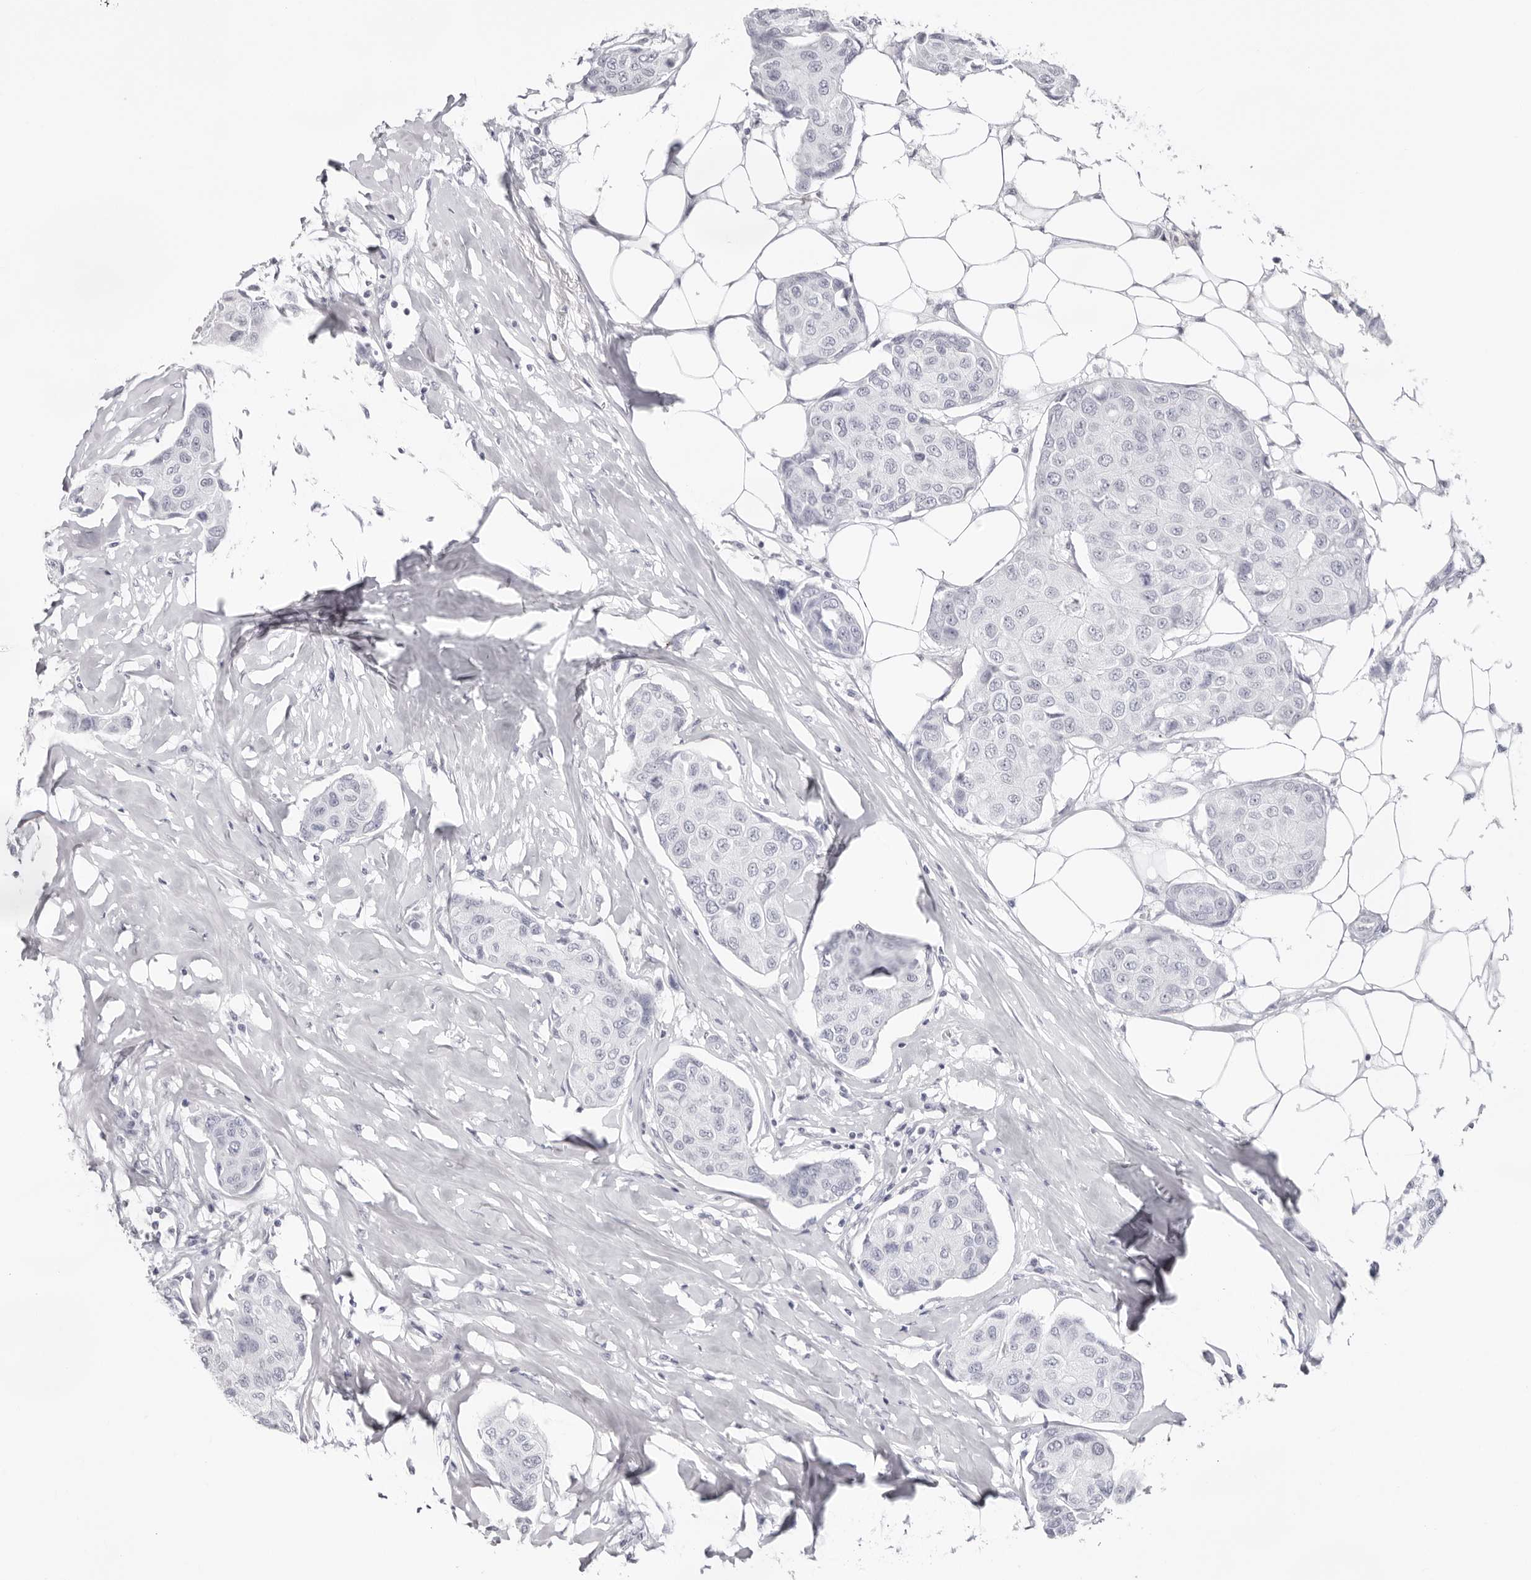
{"staining": {"intensity": "negative", "quantity": "none", "location": "none"}, "tissue": "breast cancer", "cell_type": "Tumor cells", "image_type": "cancer", "snomed": [{"axis": "morphology", "description": "Duct carcinoma"}, {"axis": "topography", "description": "Breast"}], "caption": "An IHC image of breast cancer is shown. There is no staining in tumor cells of breast cancer. (DAB (3,3'-diaminobenzidine) immunohistochemistry (IHC), high magnification).", "gene": "INSL3", "patient": {"sex": "female", "age": 80}}